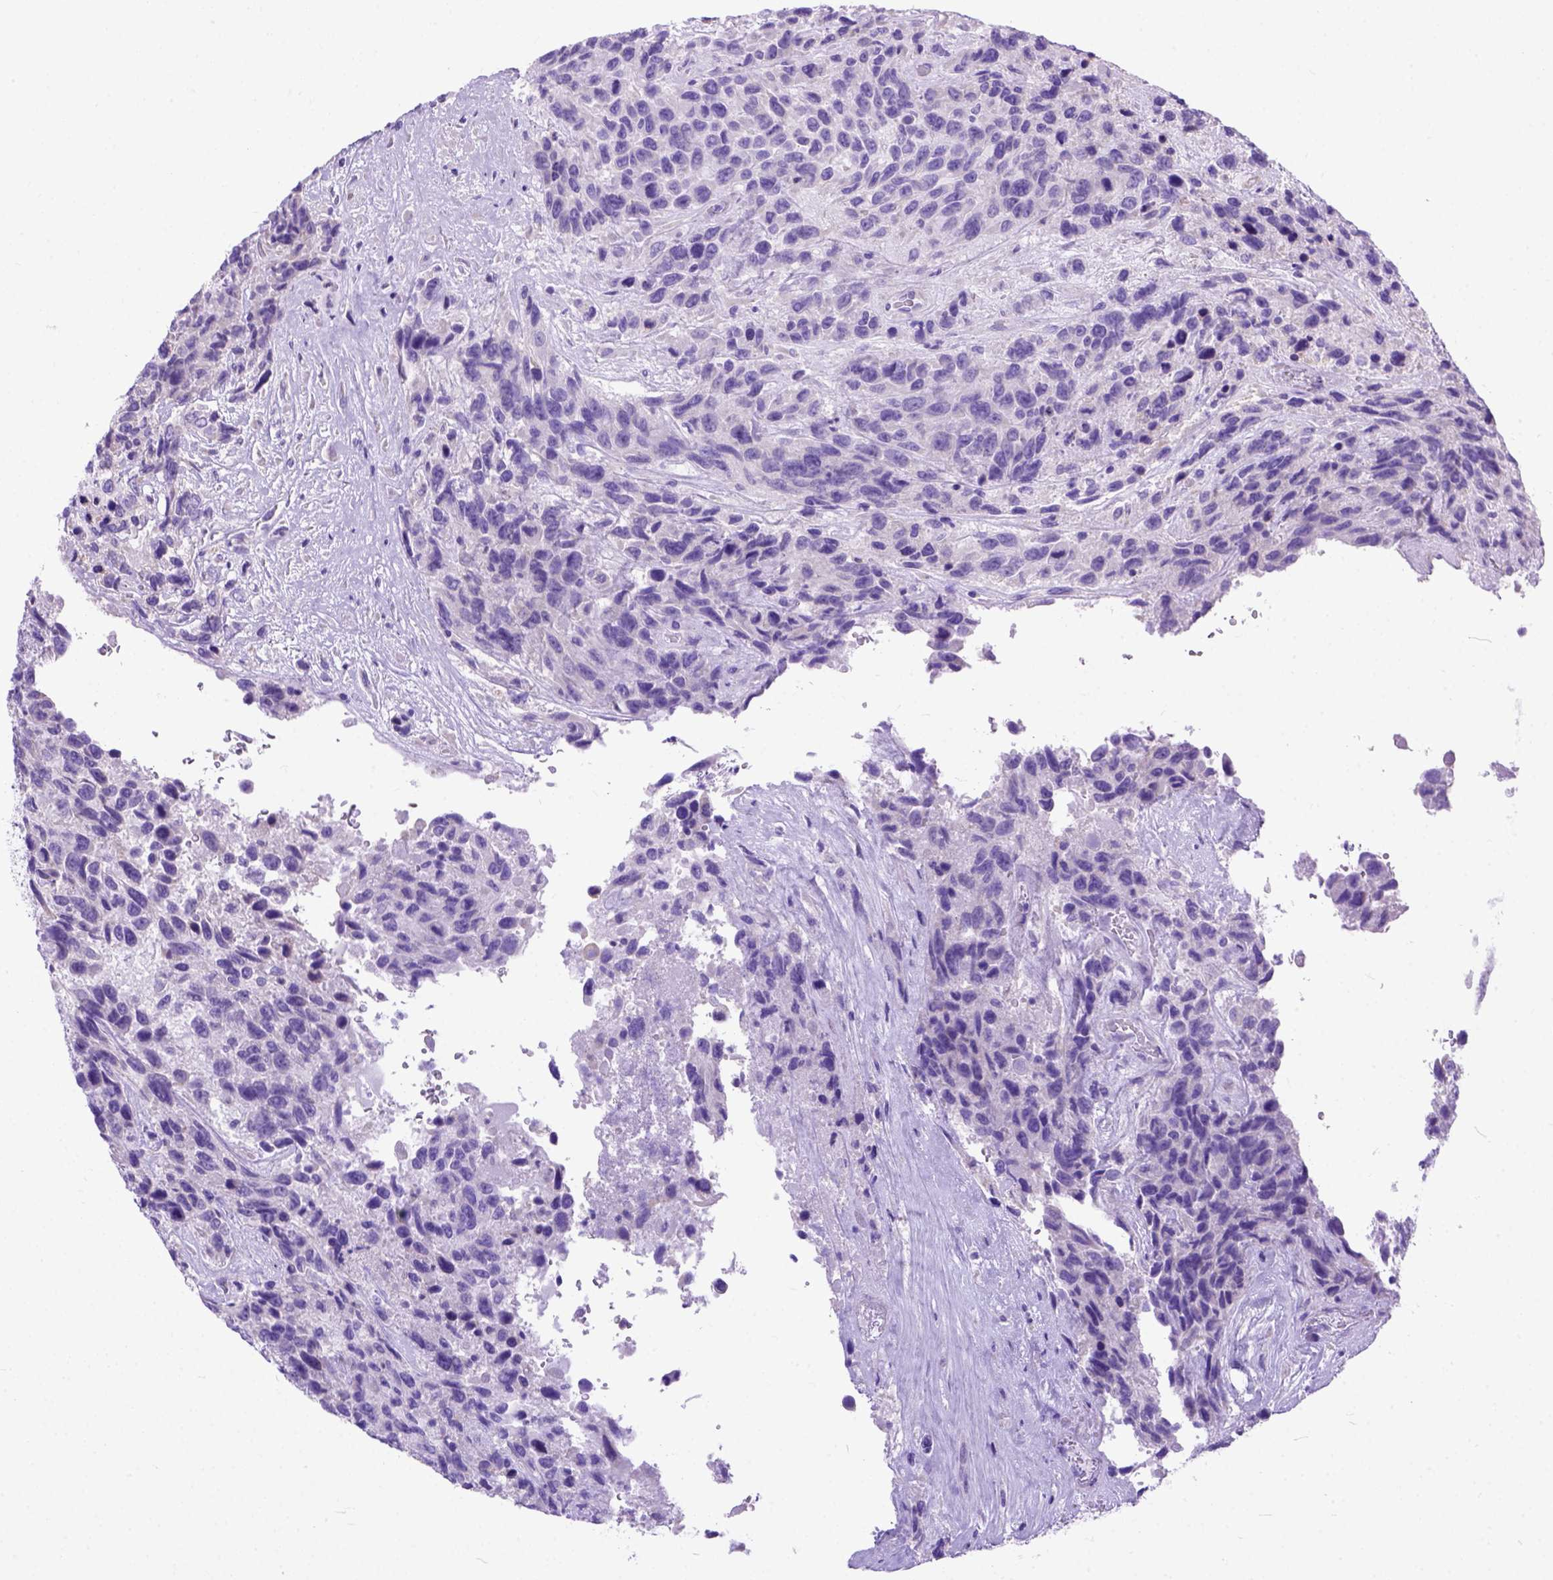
{"staining": {"intensity": "negative", "quantity": "none", "location": "none"}, "tissue": "urothelial cancer", "cell_type": "Tumor cells", "image_type": "cancer", "snomed": [{"axis": "morphology", "description": "Urothelial carcinoma, High grade"}, {"axis": "topography", "description": "Urinary bladder"}], "caption": "Immunohistochemical staining of urothelial carcinoma (high-grade) shows no significant staining in tumor cells.", "gene": "ODAD3", "patient": {"sex": "female", "age": 70}}